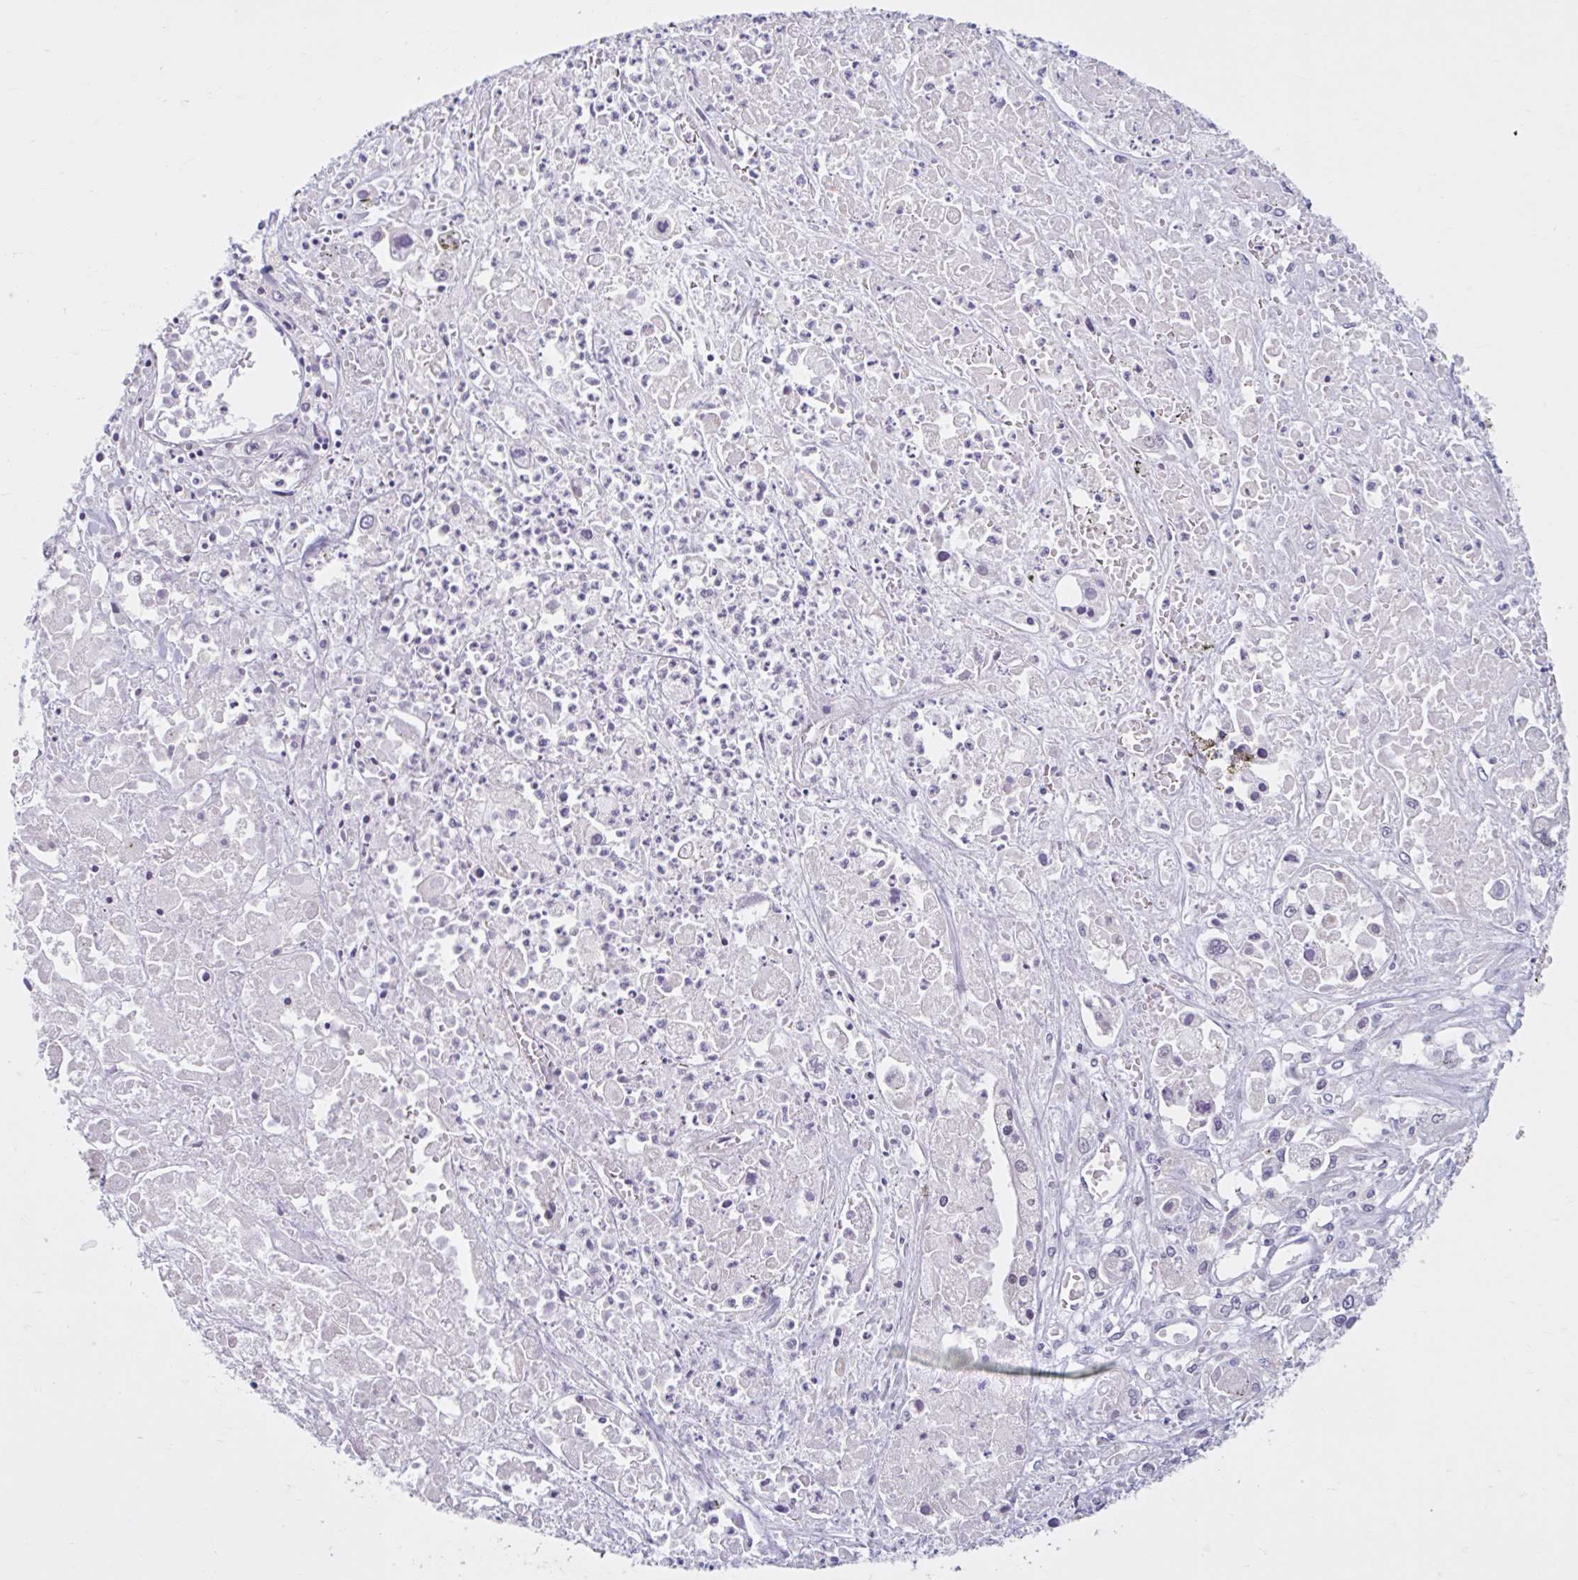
{"staining": {"intensity": "negative", "quantity": "none", "location": "none"}, "tissue": "pancreatic cancer", "cell_type": "Tumor cells", "image_type": "cancer", "snomed": [{"axis": "morphology", "description": "Adenocarcinoma, NOS"}, {"axis": "topography", "description": "Pancreas"}], "caption": "Immunohistochemistry histopathology image of pancreatic cancer stained for a protein (brown), which displays no staining in tumor cells. The staining was performed using DAB to visualize the protein expression in brown, while the nuclei were stained in blue with hematoxylin (Magnification: 20x).", "gene": "FAM153A", "patient": {"sex": "male", "age": 71}}